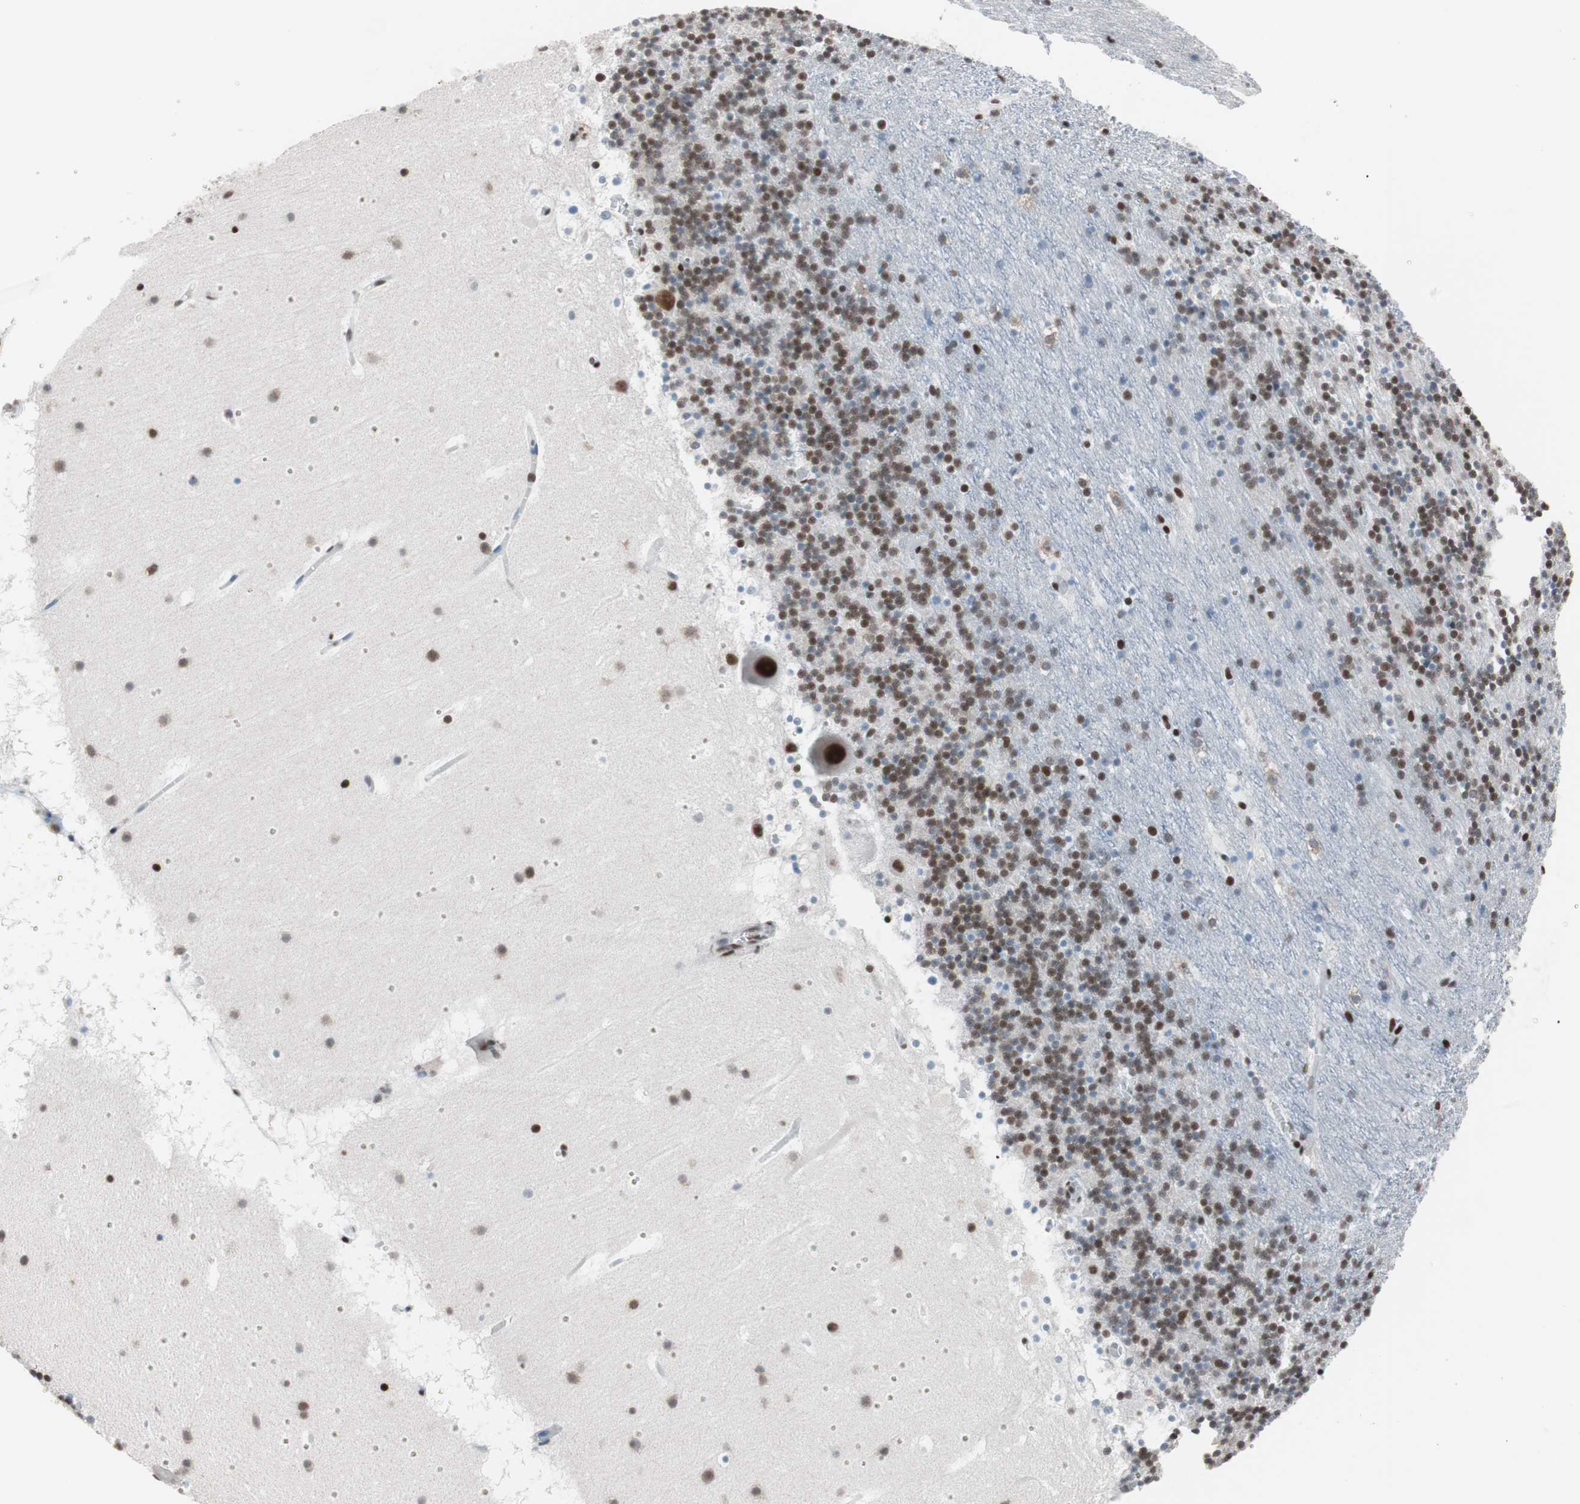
{"staining": {"intensity": "strong", "quantity": ">75%", "location": "nuclear"}, "tissue": "cerebellum", "cell_type": "Cells in granular layer", "image_type": "normal", "snomed": [{"axis": "morphology", "description": "Normal tissue, NOS"}, {"axis": "topography", "description": "Cerebellum"}], "caption": "Human cerebellum stained for a protein (brown) exhibits strong nuclear positive staining in about >75% of cells in granular layer.", "gene": "ARID1A", "patient": {"sex": "male", "age": 45}}